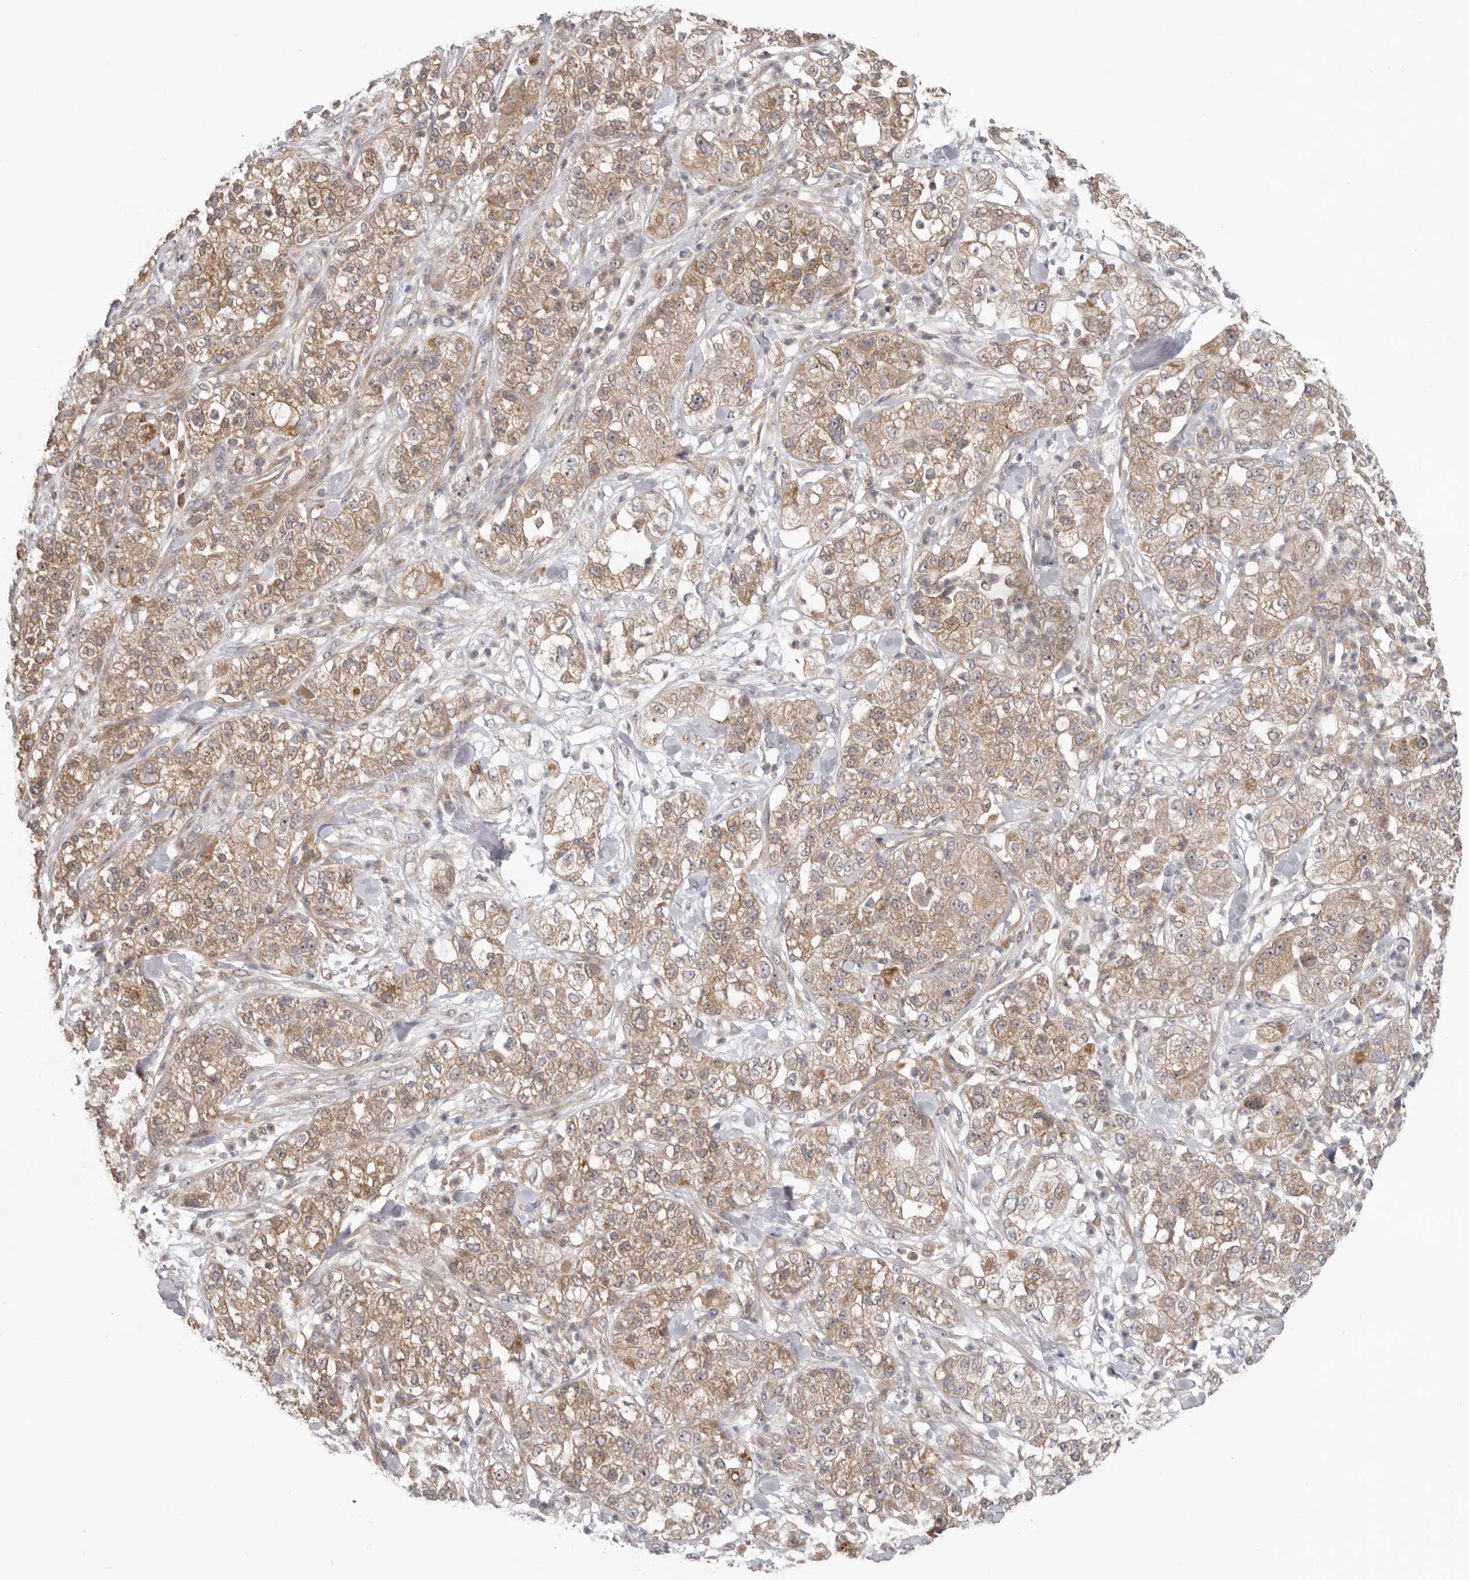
{"staining": {"intensity": "moderate", "quantity": ">75%", "location": "cytoplasmic/membranous,nuclear"}, "tissue": "pancreatic cancer", "cell_type": "Tumor cells", "image_type": "cancer", "snomed": [{"axis": "morphology", "description": "Adenocarcinoma, NOS"}, {"axis": "topography", "description": "Pancreas"}], "caption": "A histopathology image of human pancreatic adenocarcinoma stained for a protein demonstrates moderate cytoplasmic/membranous and nuclear brown staining in tumor cells. The protein of interest is stained brown, and the nuclei are stained in blue (DAB (3,3'-diaminobenzidine) IHC with brightfield microscopy, high magnification).", "gene": "HINT3", "patient": {"sex": "female", "age": 78}}